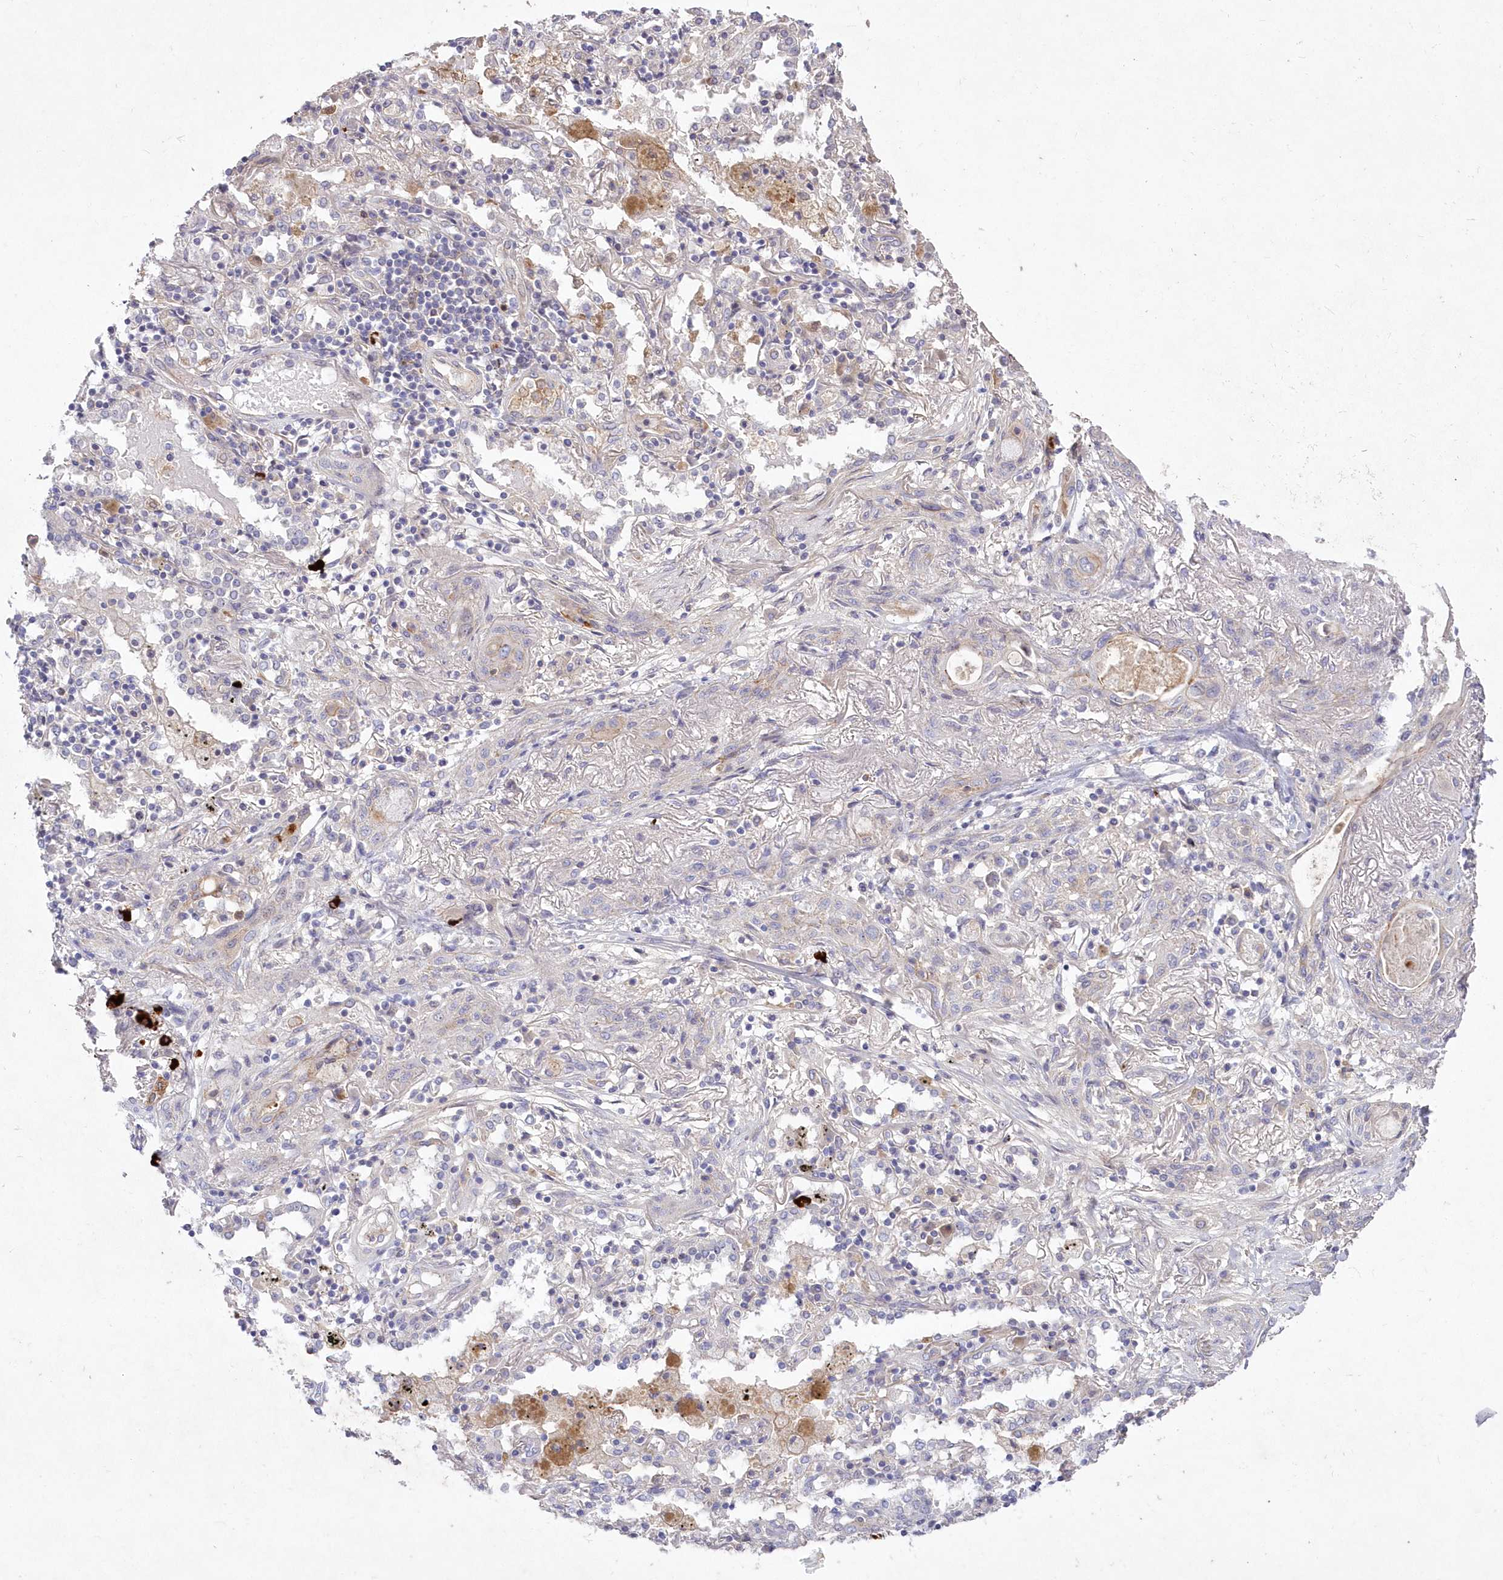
{"staining": {"intensity": "negative", "quantity": "none", "location": "none"}, "tissue": "lung cancer", "cell_type": "Tumor cells", "image_type": "cancer", "snomed": [{"axis": "morphology", "description": "Squamous cell carcinoma, NOS"}, {"axis": "topography", "description": "Lung"}], "caption": "Lung squamous cell carcinoma was stained to show a protein in brown. There is no significant staining in tumor cells.", "gene": "WBP1L", "patient": {"sex": "female", "age": 47}}